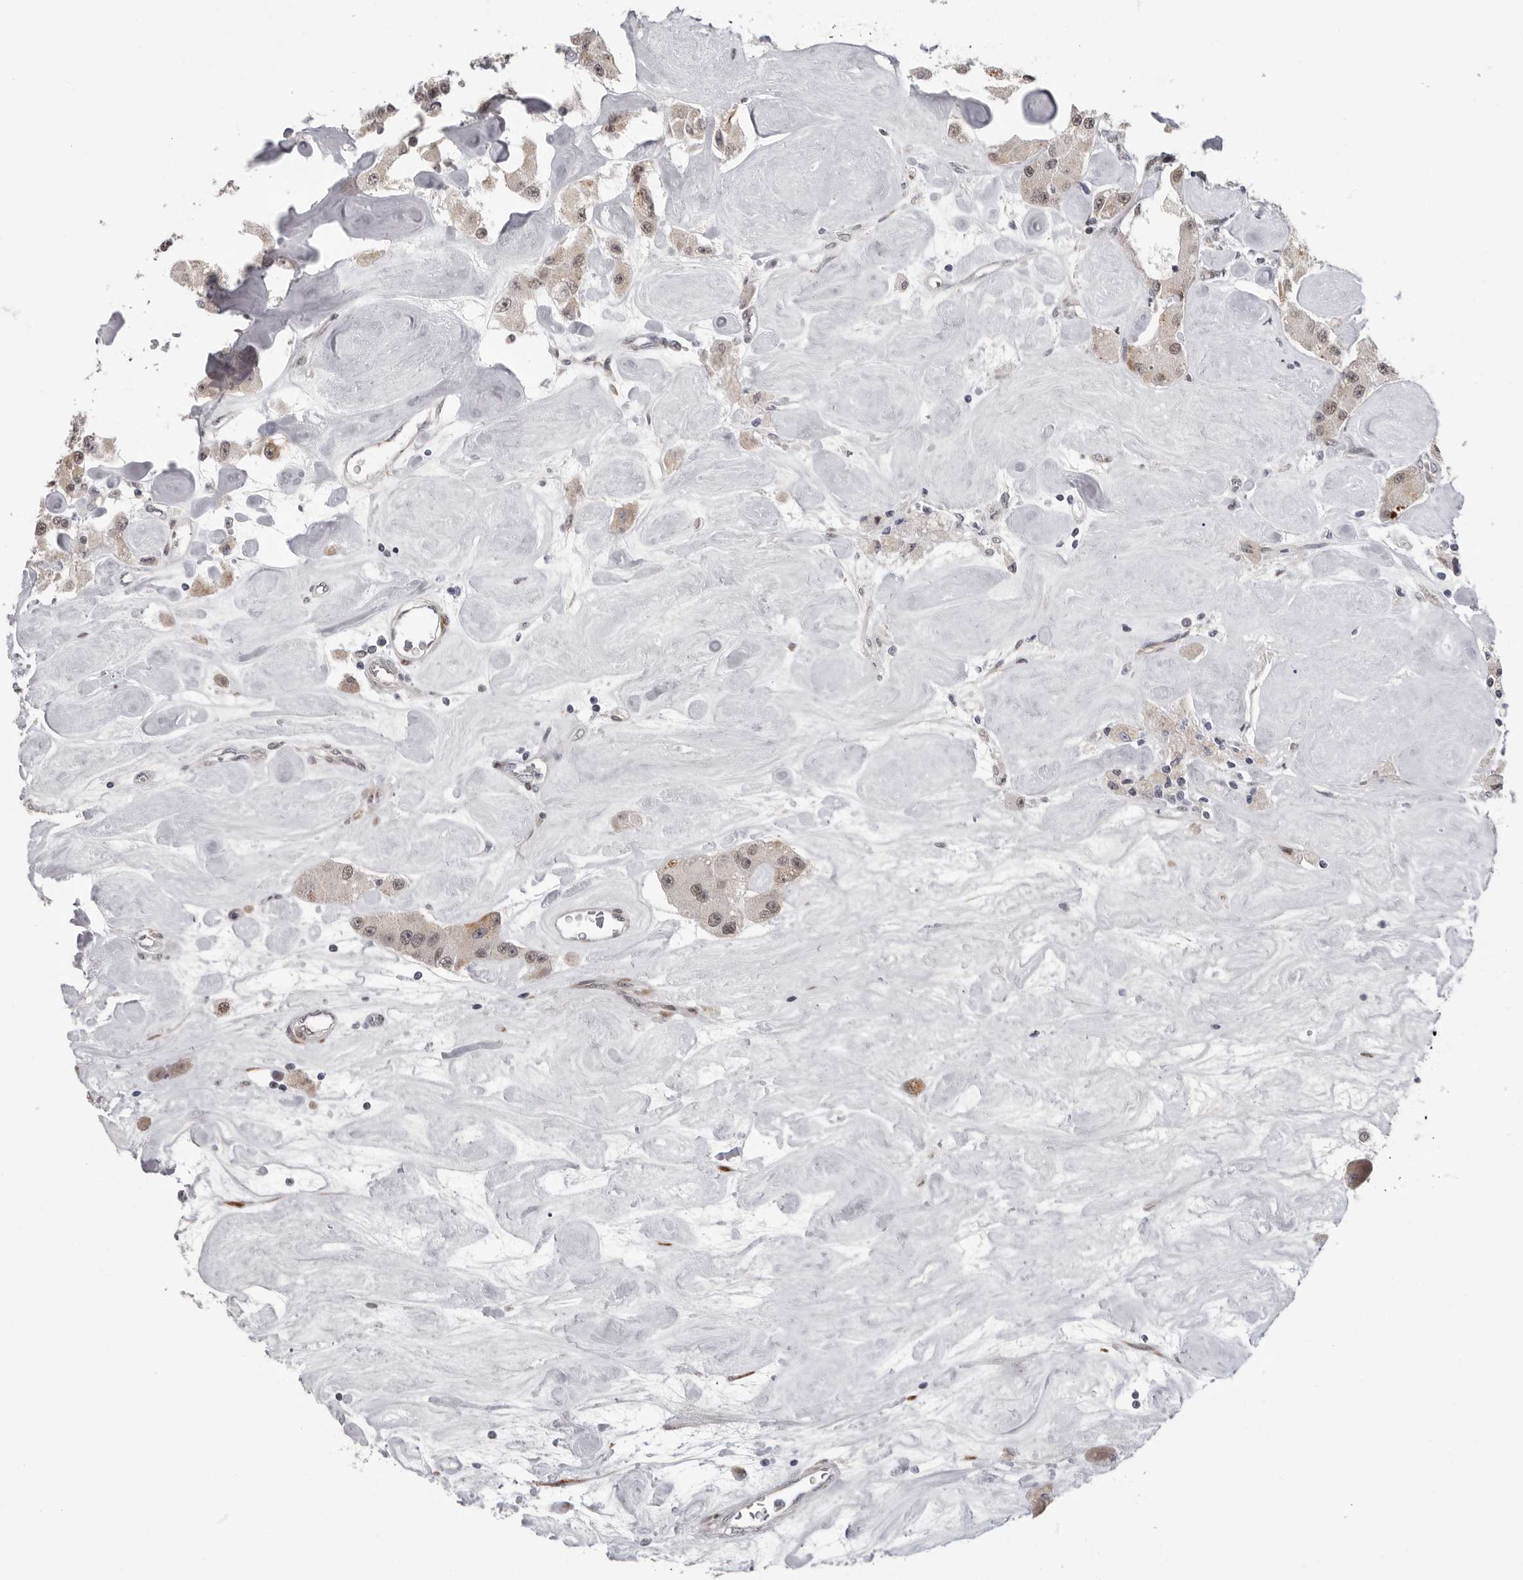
{"staining": {"intensity": "weak", "quantity": "<25%", "location": "cytoplasmic/membranous,nuclear"}, "tissue": "carcinoid", "cell_type": "Tumor cells", "image_type": "cancer", "snomed": [{"axis": "morphology", "description": "Carcinoid, malignant, NOS"}, {"axis": "topography", "description": "Pancreas"}], "caption": "Tumor cells show no significant protein staining in carcinoid.", "gene": "RALGPS2", "patient": {"sex": "male", "age": 41}}